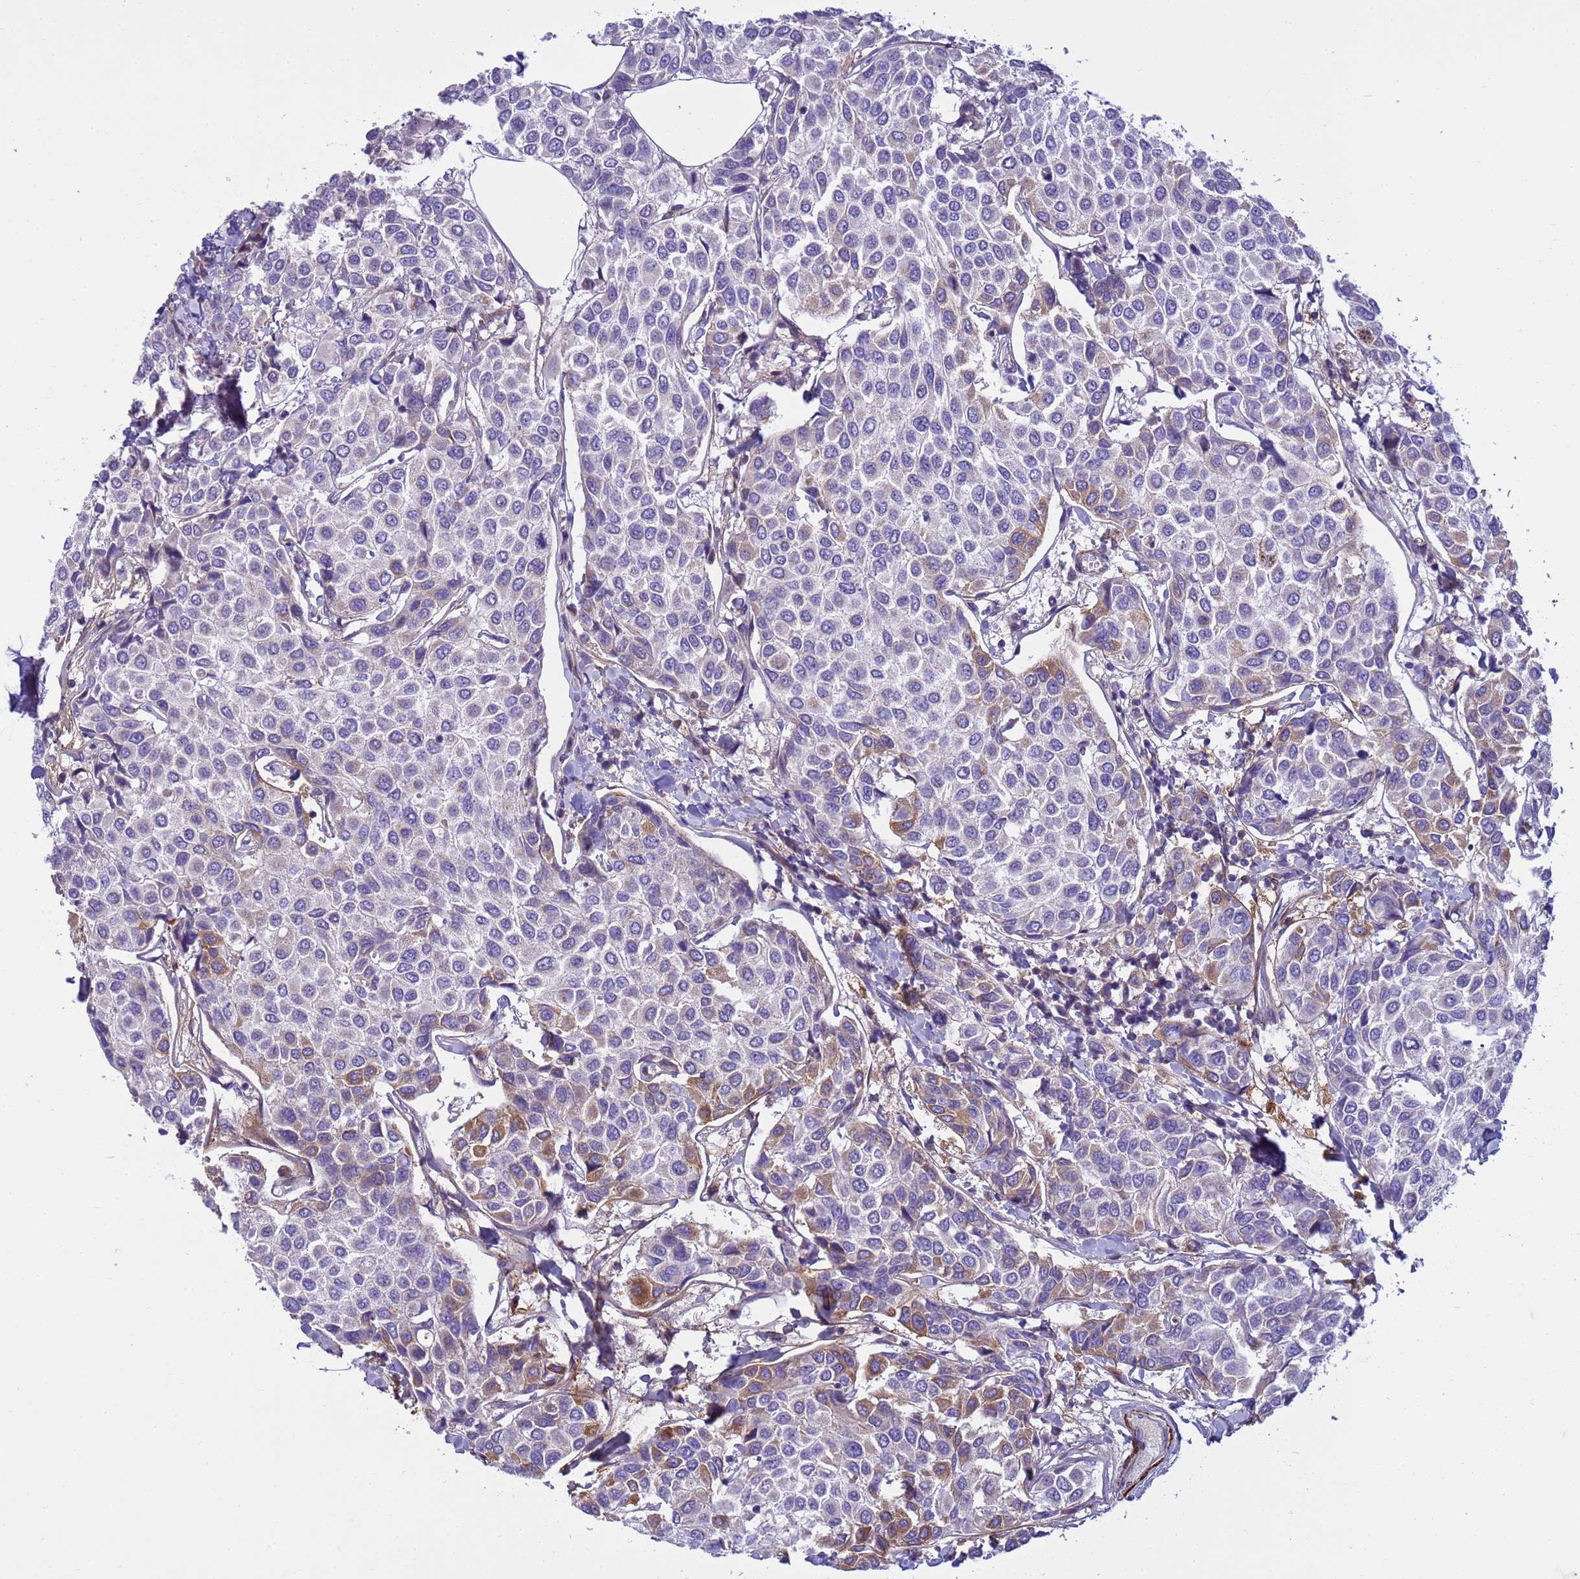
{"staining": {"intensity": "moderate", "quantity": "<25%", "location": "cytoplasmic/membranous"}, "tissue": "breast cancer", "cell_type": "Tumor cells", "image_type": "cancer", "snomed": [{"axis": "morphology", "description": "Duct carcinoma"}, {"axis": "topography", "description": "Breast"}], "caption": "Infiltrating ductal carcinoma (breast) stained with DAB (3,3'-diaminobenzidine) immunohistochemistry reveals low levels of moderate cytoplasmic/membranous positivity in approximately <25% of tumor cells.", "gene": "P2RX7", "patient": {"sex": "female", "age": 55}}